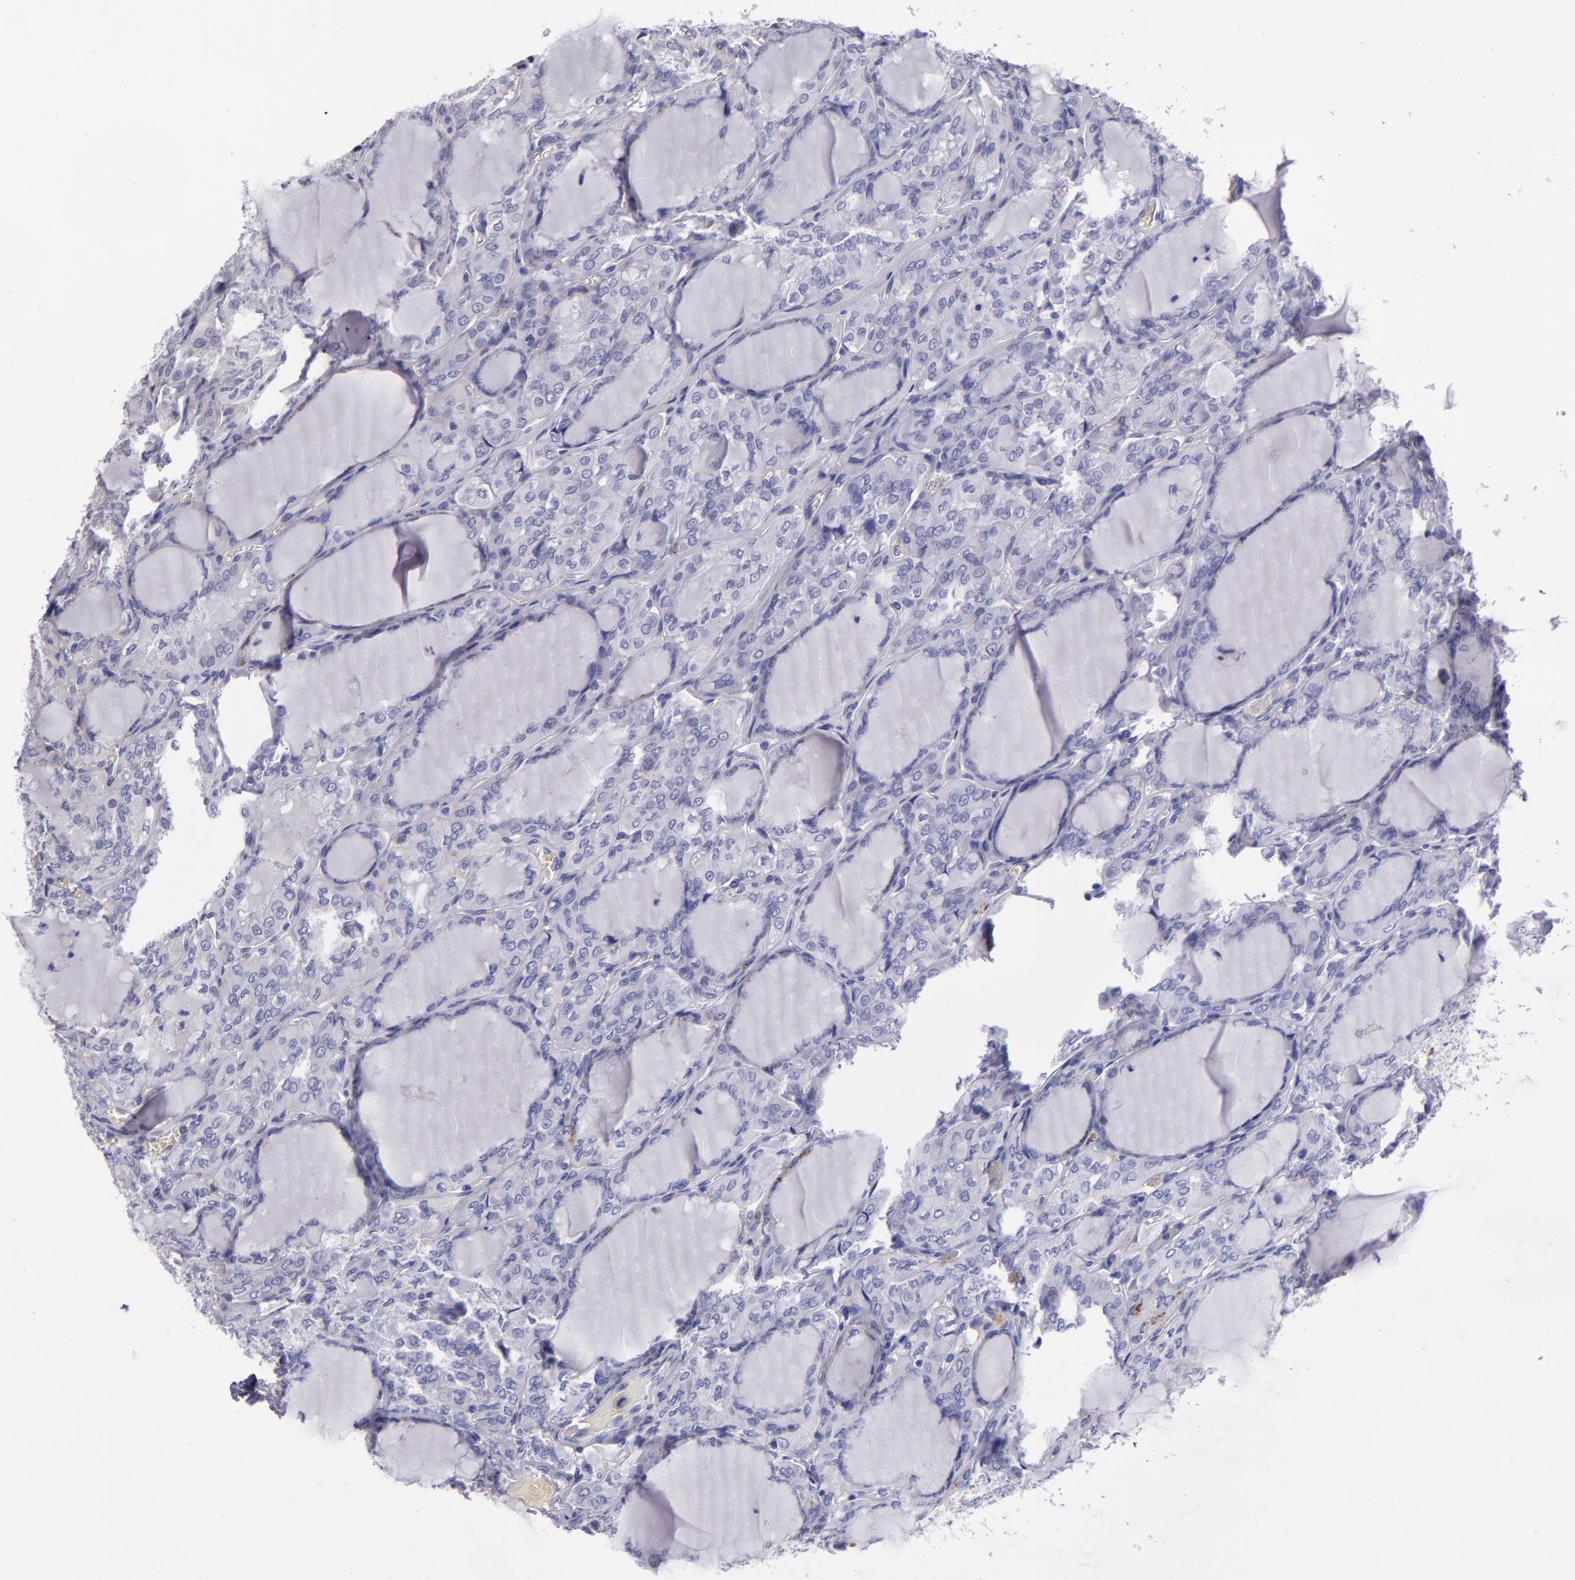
{"staining": {"intensity": "negative", "quantity": "none", "location": "none"}, "tissue": "thyroid cancer", "cell_type": "Tumor cells", "image_type": "cancer", "snomed": [{"axis": "morphology", "description": "Papillary adenocarcinoma, NOS"}, {"axis": "topography", "description": "Thyroid gland"}], "caption": "Tumor cells are negative for protein expression in human thyroid cancer (papillary adenocarcinoma).", "gene": "RAB41", "patient": {"sex": "male", "age": 20}}